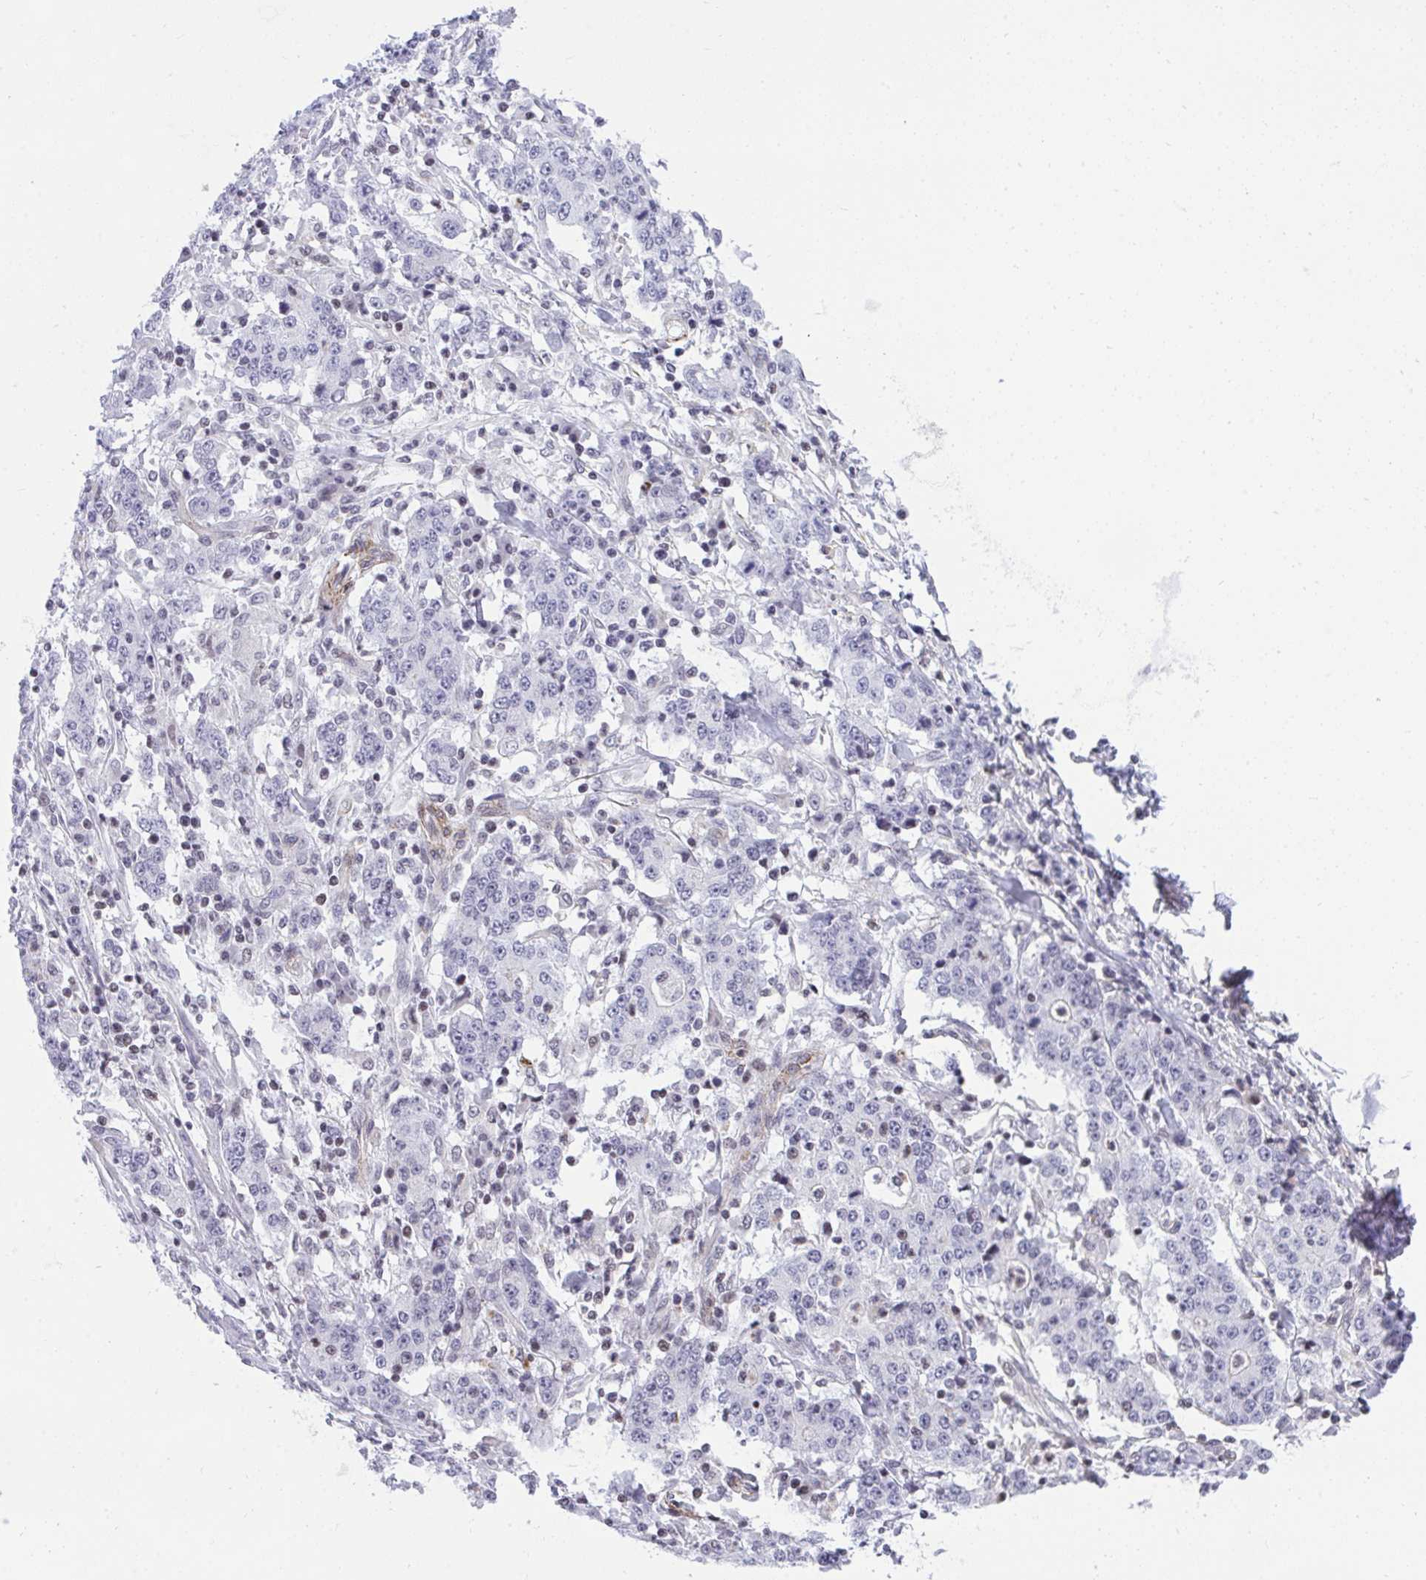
{"staining": {"intensity": "negative", "quantity": "none", "location": "none"}, "tissue": "stomach cancer", "cell_type": "Tumor cells", "image_type": "cancer", "snomed": [{"axis": "morphology", "description": "Normal tissue, NOS"}, {"axis": "morphology", "description": "Adenocarcinoma, NOS"}, {"axis": "topography", "description": "Stomach, upper"}, {"axis": "topography", "description": "Stomach"}], "caption": "Photomicrograph shows no protein expression in tumor cells of stomach cancer tissue. Nuclei are stained in blue.", "gene": "KCNN4", "patient": {"sex": "male", "age": 59}}